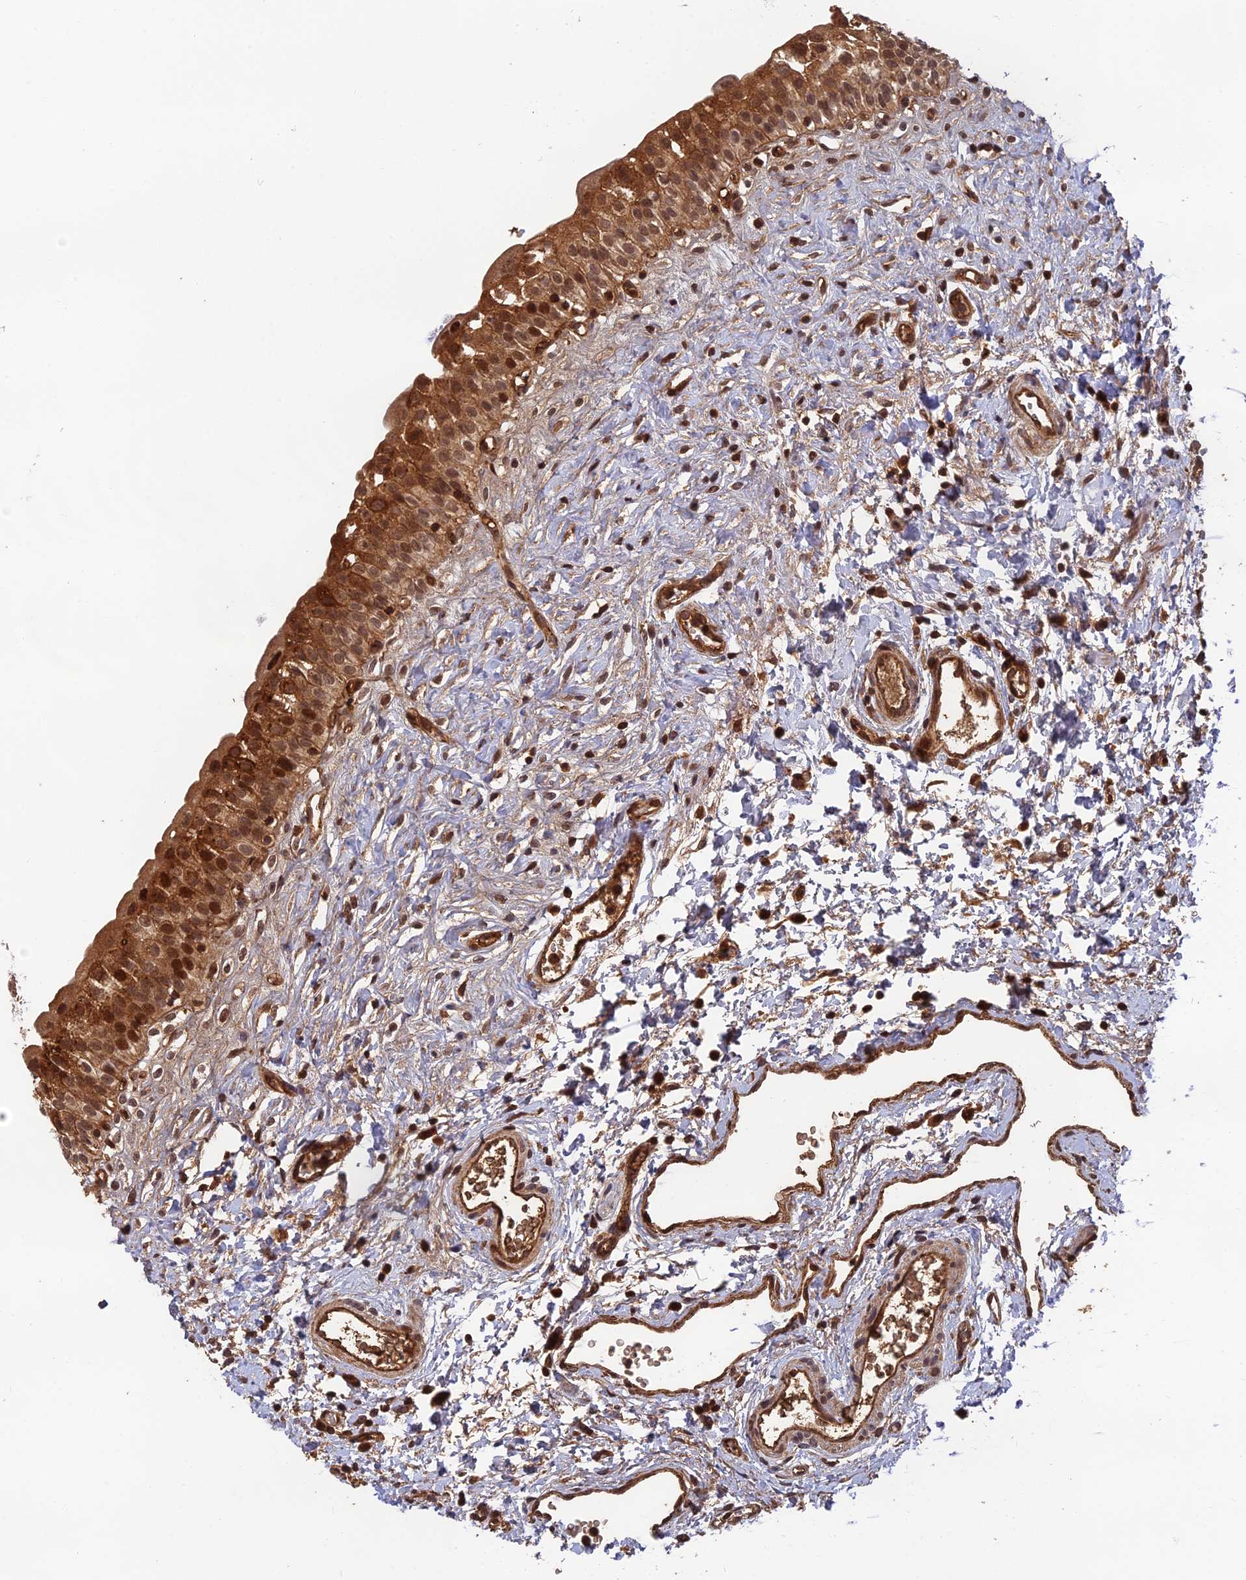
{"staining": {"intensity": "moderate", "quantity": ">75%", "location": "cytoplasmic/membranous,nuclear"}, "tissue": "urinary bladder", "cell_type": "Urothelial cells", "image_type": "normal", "snomed": [{"axis": "morphology", "description": "Normal tissue, NOS"}, {"axis": "topography", "description": "Urinary bladder"}], "caption": "Urinary bladder was stained to show a protein in brown. There is medium levels of moderate cytoplasmic/membranous,nuclear positivity in about >75% of urothelial cells. The protein is stained brown, and the nuclei are stained in blue (DAB IHC with brightfield microscopy, high magnification).", "gene": "OSBPL1A", "patient": {"sex": "male", "age": 51}}